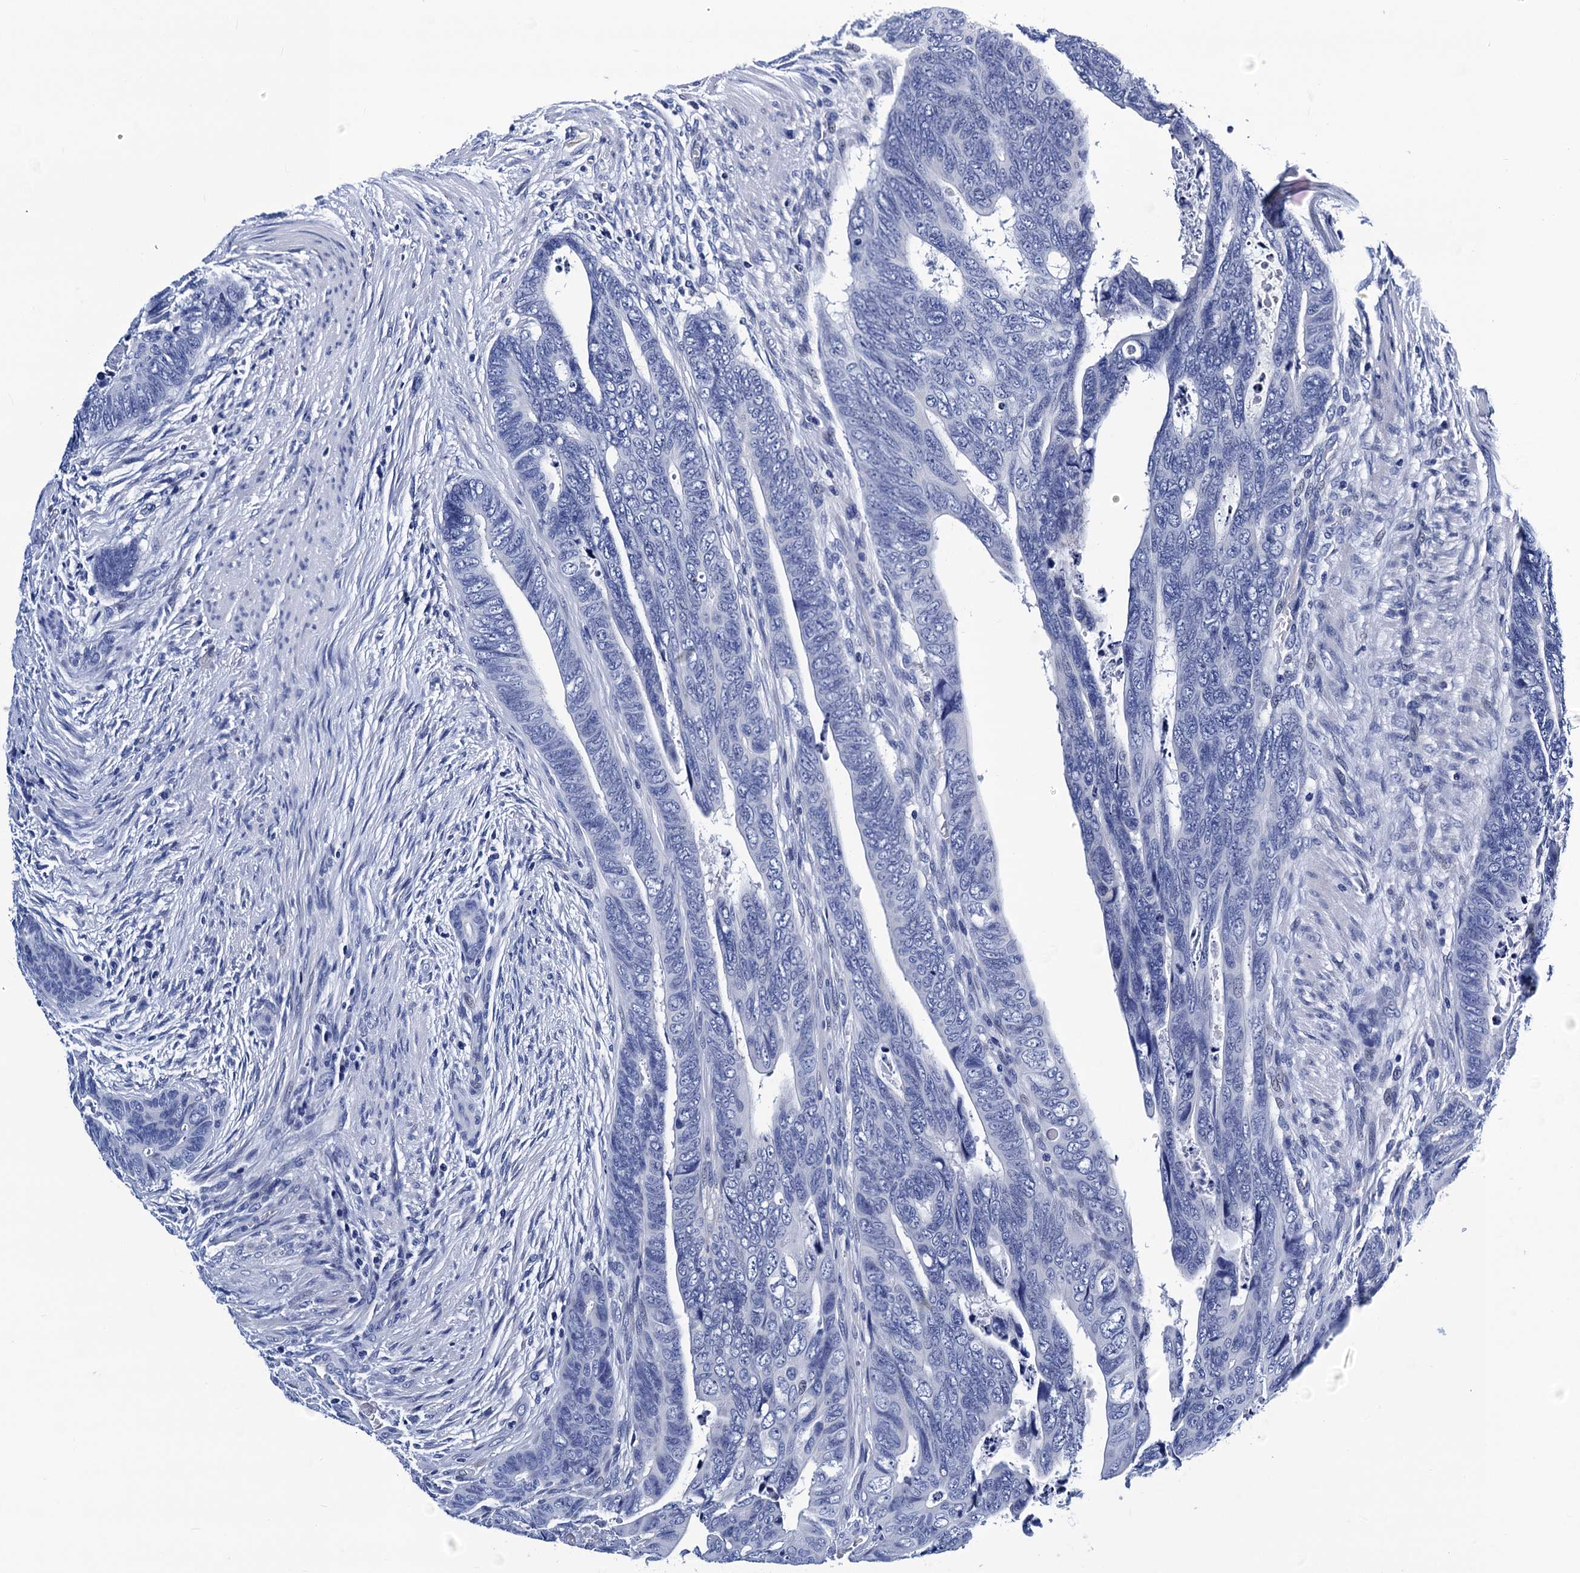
{"staining": {"intensity": "negative", "quantity": "none", "location": "none"}, "tissue": "colorectal cancer", "cell_type": "Tumor cells", "image_type": "cancer", "snomed": [{"axis": "morphology", "description": "Adenocarcinoma, NOS"}, {"axis": "topography", "description": "Rectum"}], "caption": "High magnification brightfield microscopy of adenocarcinoma (colorectal) stained with DAB (brown) and counterstained with hematoxylin (blue): tumor cells show no significant expression.", "gene": "LRRC30", "patient": {"sex": "female", "age": 78}}